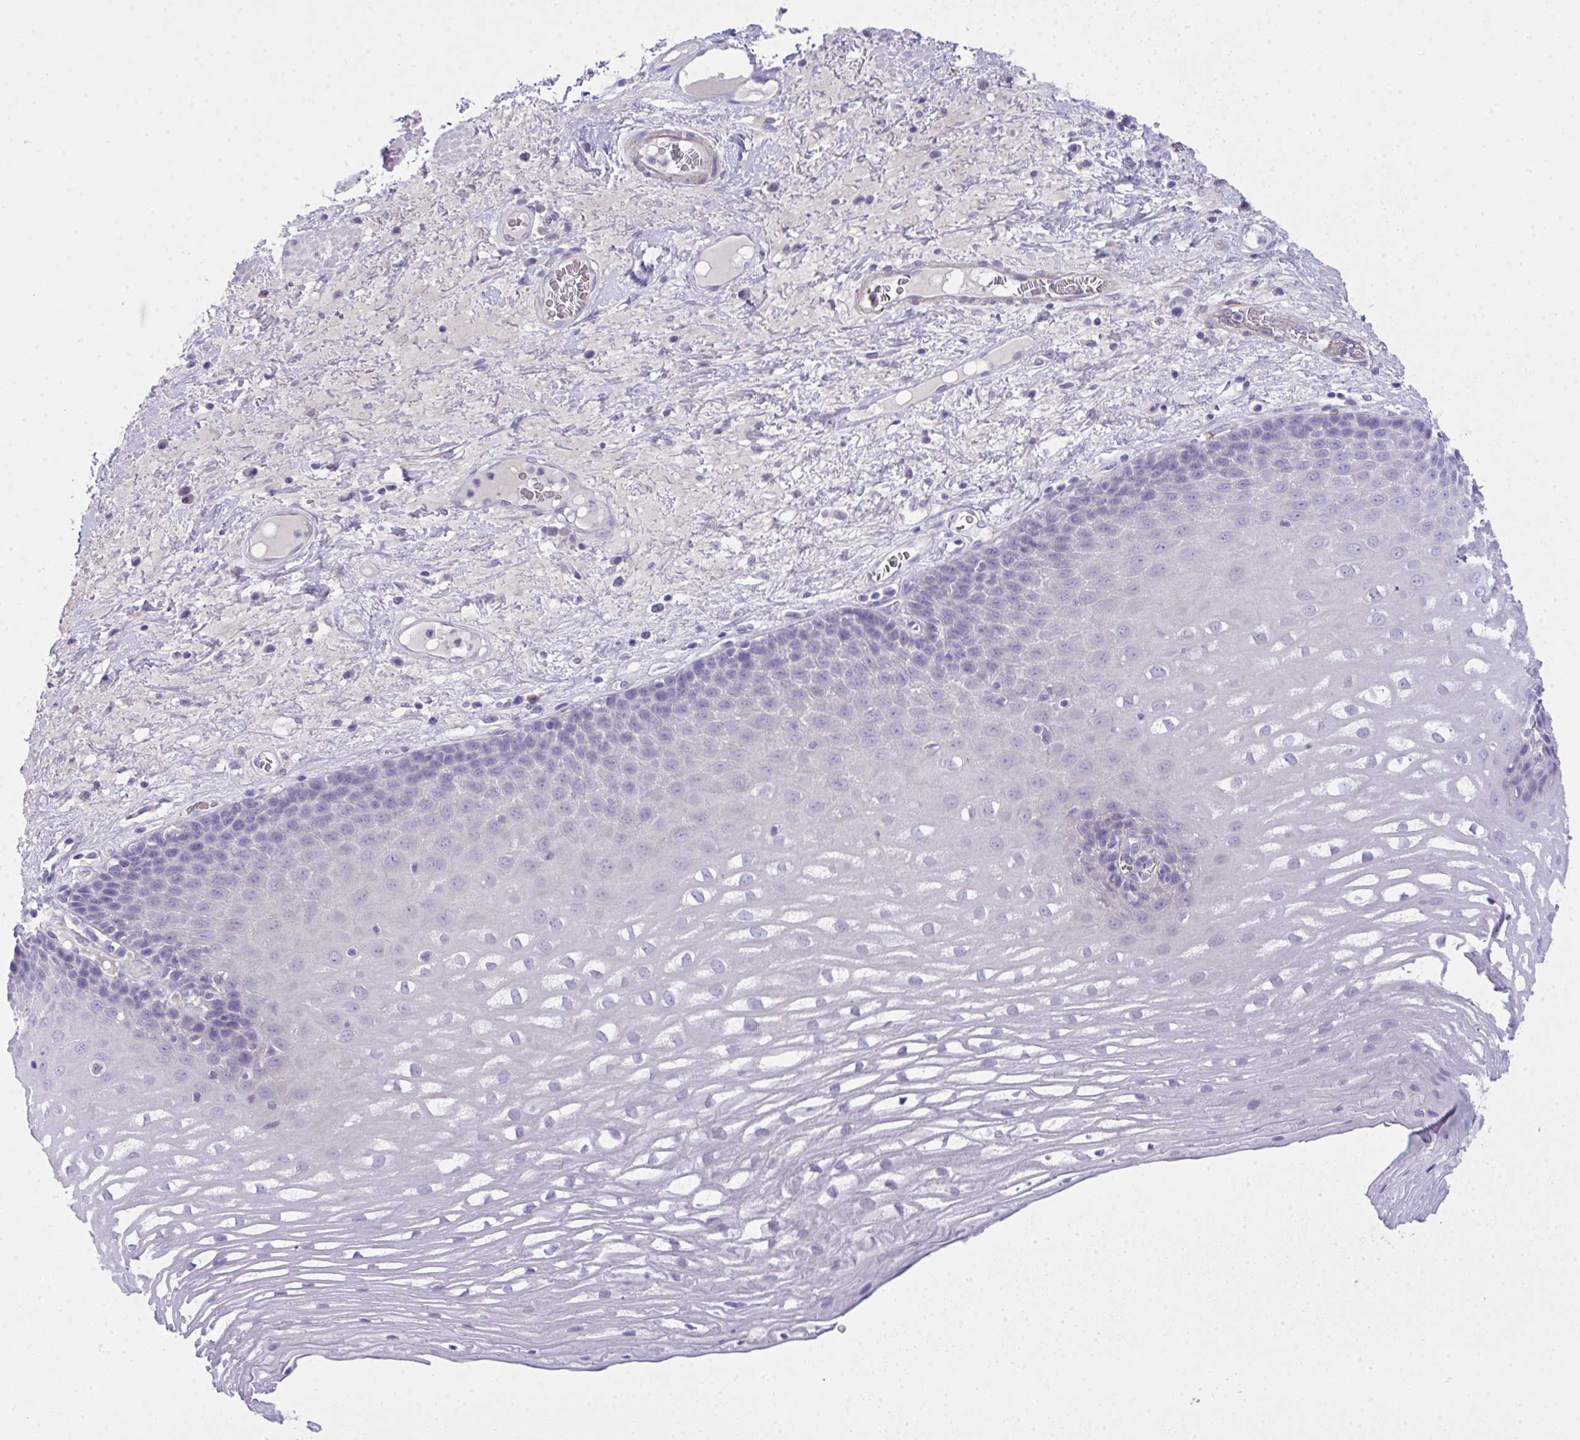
{"staining": {"intensity": "negative", "quantity": "none", "location": "none"}, "tissue": "esophagus", "cell_type": "Squamous epithelial cells", "image_type": "normal", "snomed": [{"axis": "morphology", "description": "Normal tissue, NOS"}, {"axis": "topography", "description": "Esophagus"}], "caption": "Benign esophagus was stained to show a protein in brown. There is no significant expression in squamous epithelial cells. (DAB (3,3'-diaminobenzidine) immunohistochemistry (IHC) visualized using brightfield microscopy, high magnification).", "gene": "SPTB", "patient": {"sex": "male", "age": 62}}